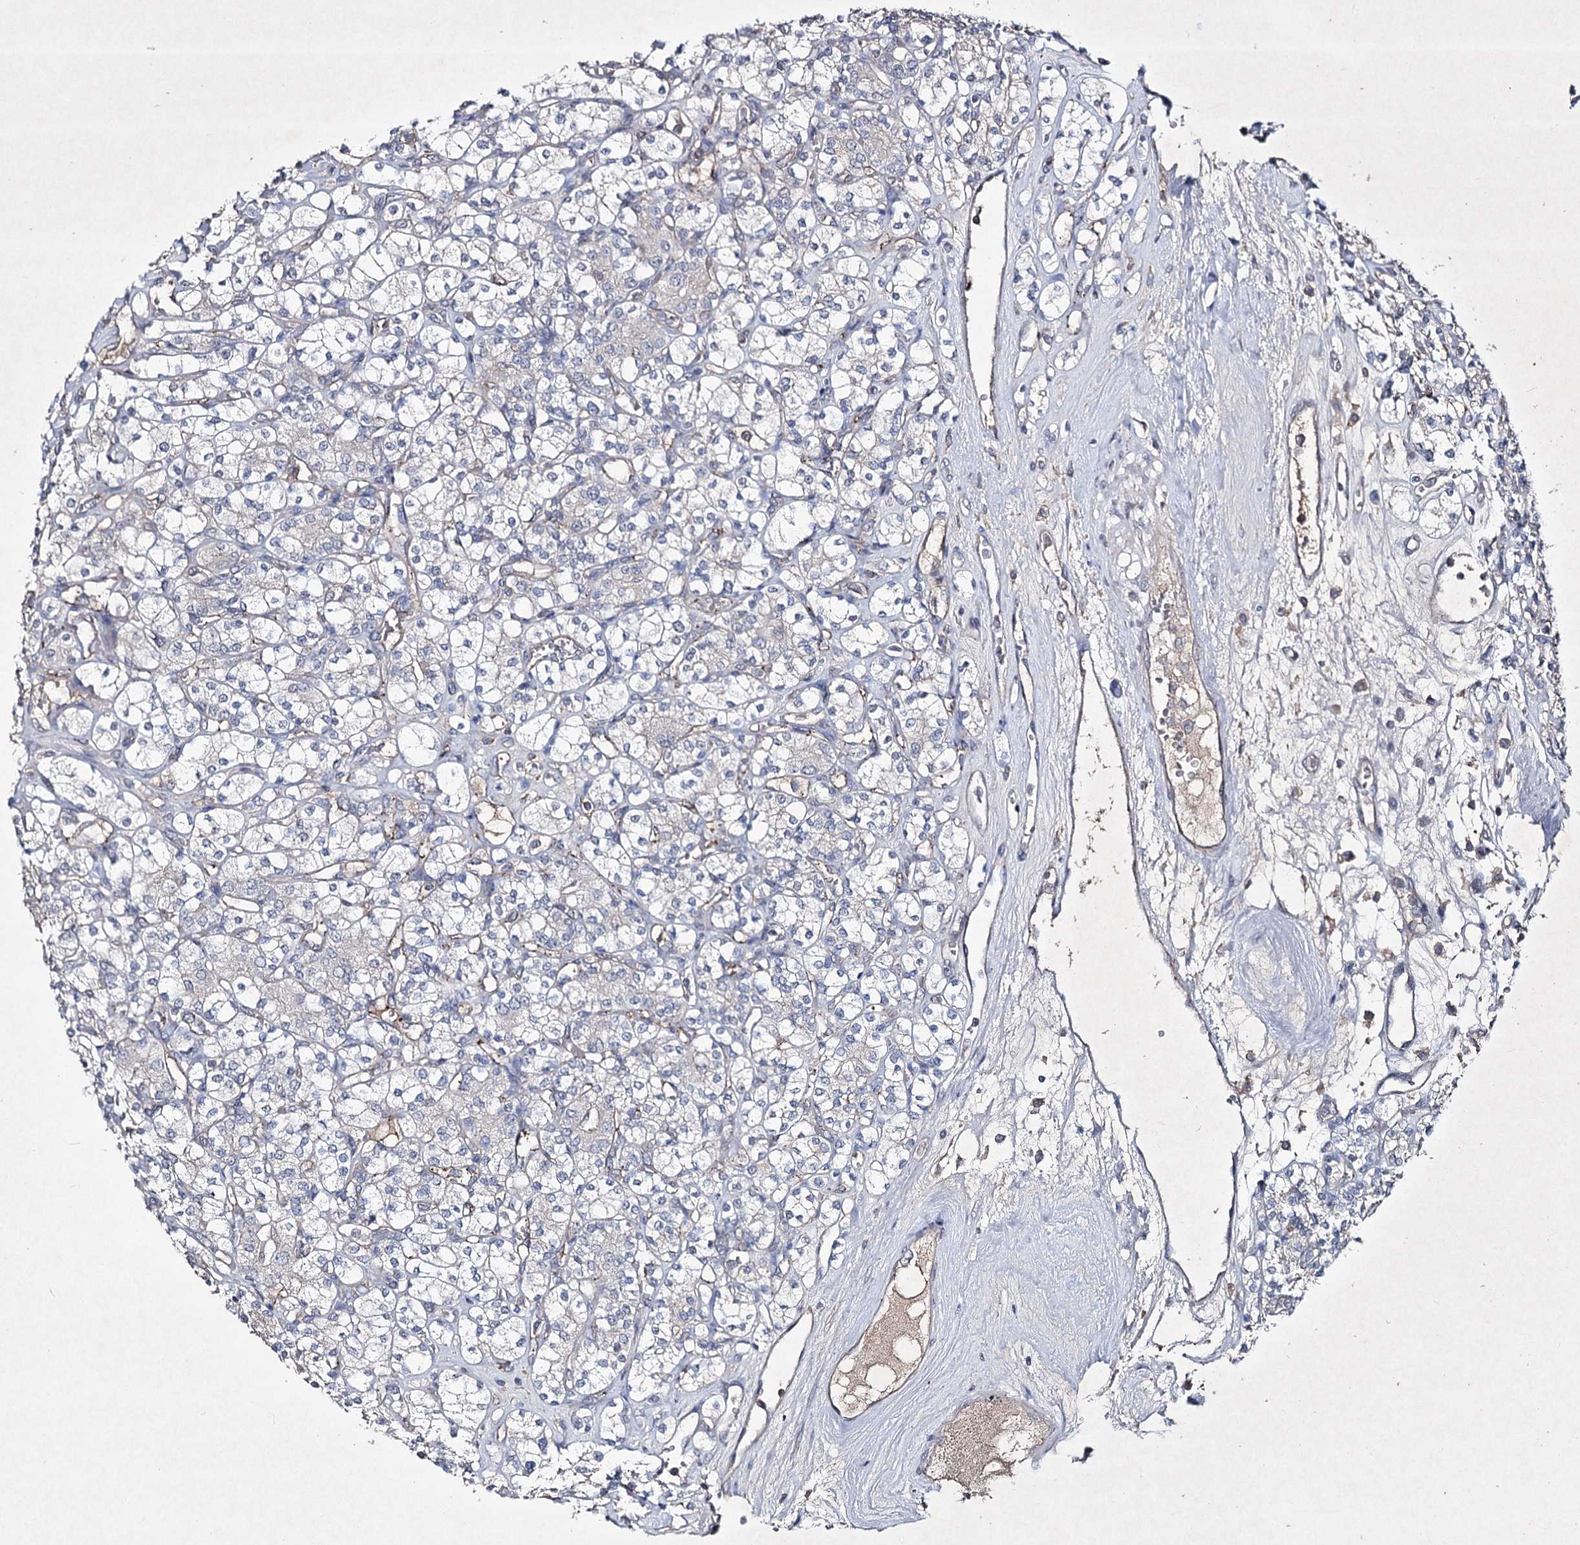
{"staining": {"intensity": "negative", "quantity": "none", "location": "none"}, "tissue": "renal cancer", "cell_type": "Tumor cells", "image_type": "cancer", "snomed": [{"axis": "morphology", "description": "Adenocarcinoma, NOS"}, {"axis": "topography", "description": "Kidney"}], "caption": "Immunohistochemistry (IHC) of adenocarcinoma (renal) reveals no expression in tumor cells.", "gene": "SEMA4G", "patient": {"sex": "male", "age": 77}}